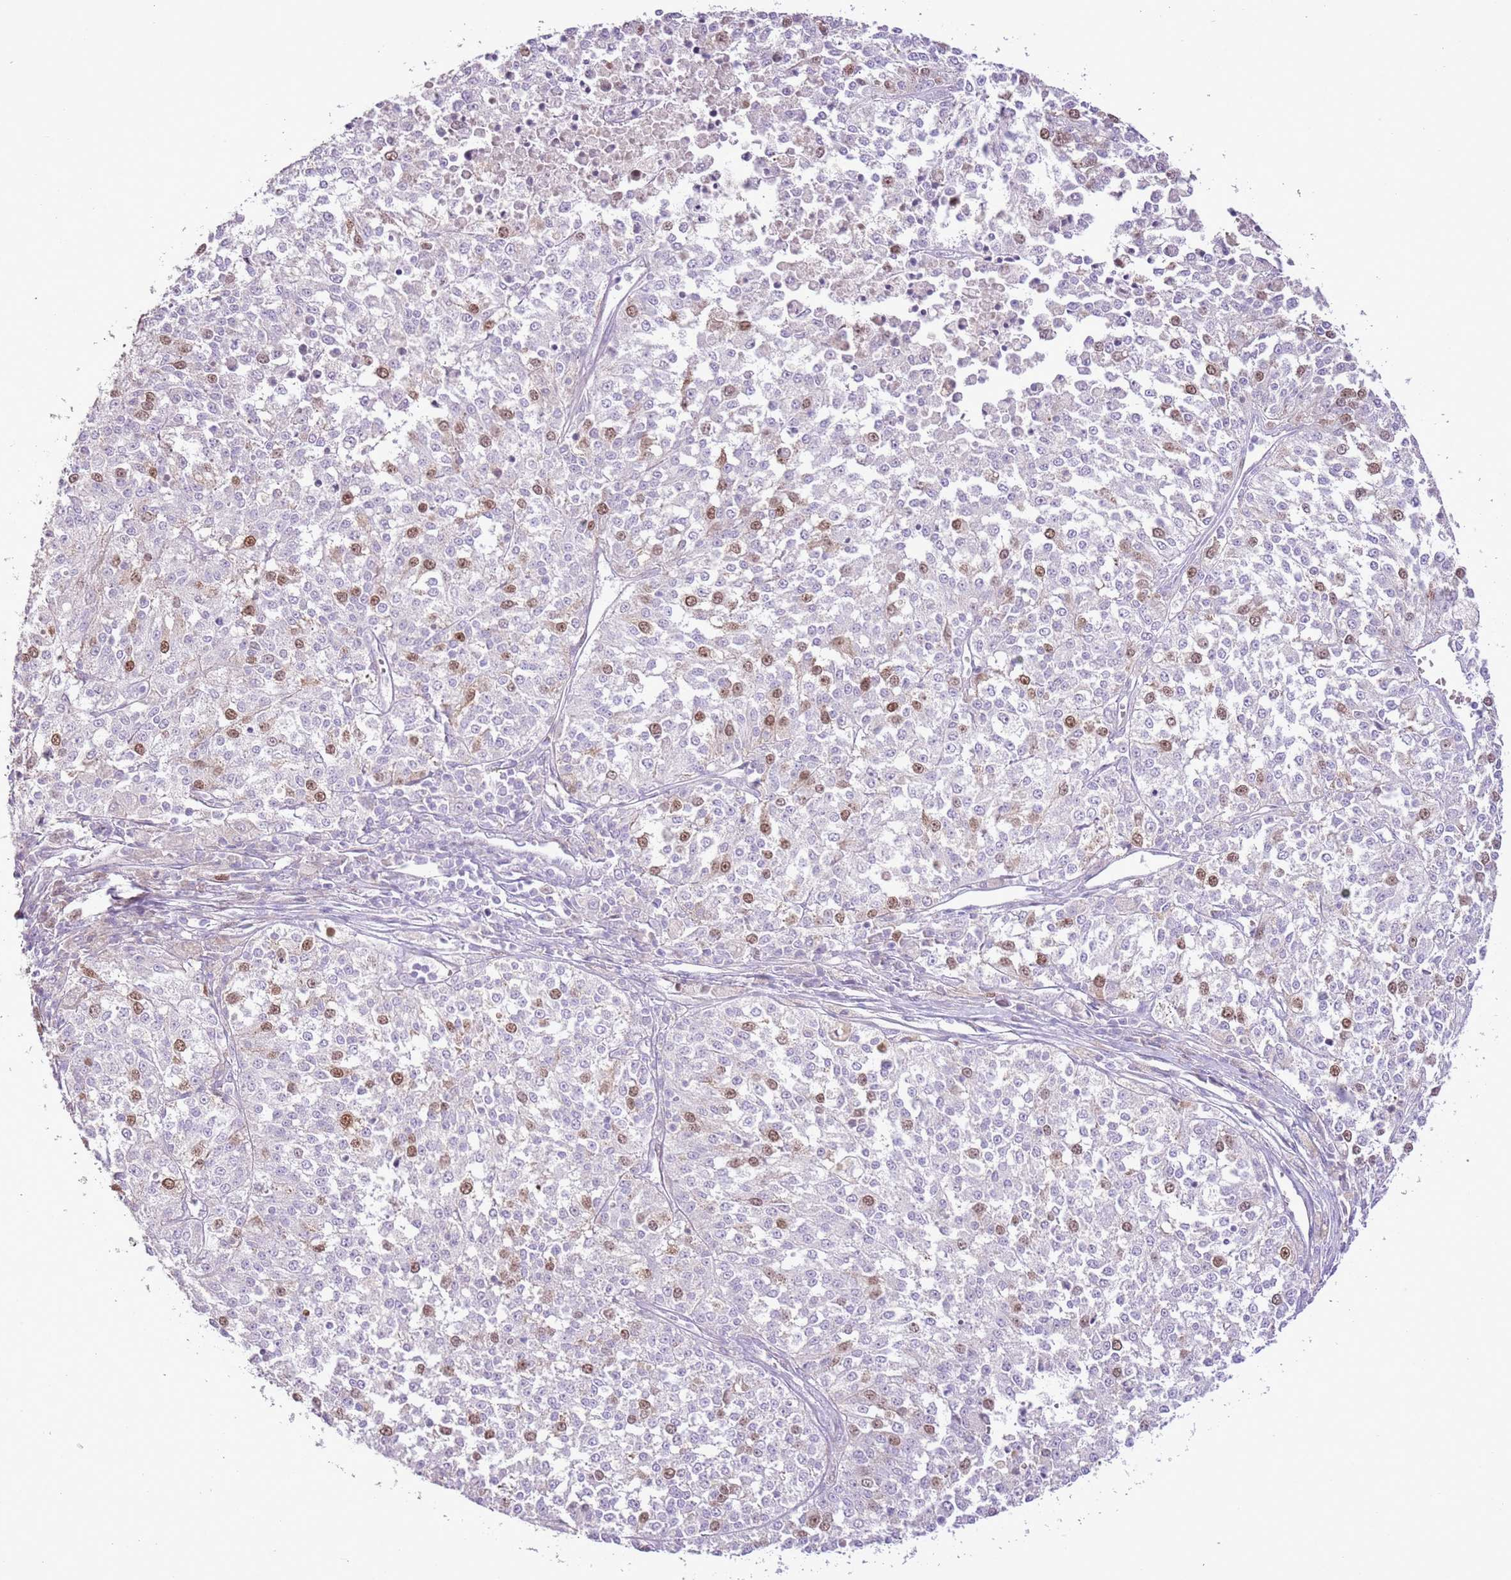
{"staining": {"intensity": "moderate", "quantity": "25%-75%", "location": "nuclear"}, "tissue": "melanoma", "cell_type": "Tumor cells", "image_type": "cancer", "snomed": [{"axis": "morphology", "description": "Malignant melanoma, NOS"}, {"axis": "topography", "description": "Skin"}], "caption": "High-magnification brightfield microscopy of malignant melanoma stained with DAB (brown) and counterstained with hematoxylin (blue). tumor cells exhibit moderate nuclear positivity is identified in about25%-75% of cells.", "gene": "GMNN", "patient": {"sex": "female", "age": 64}}